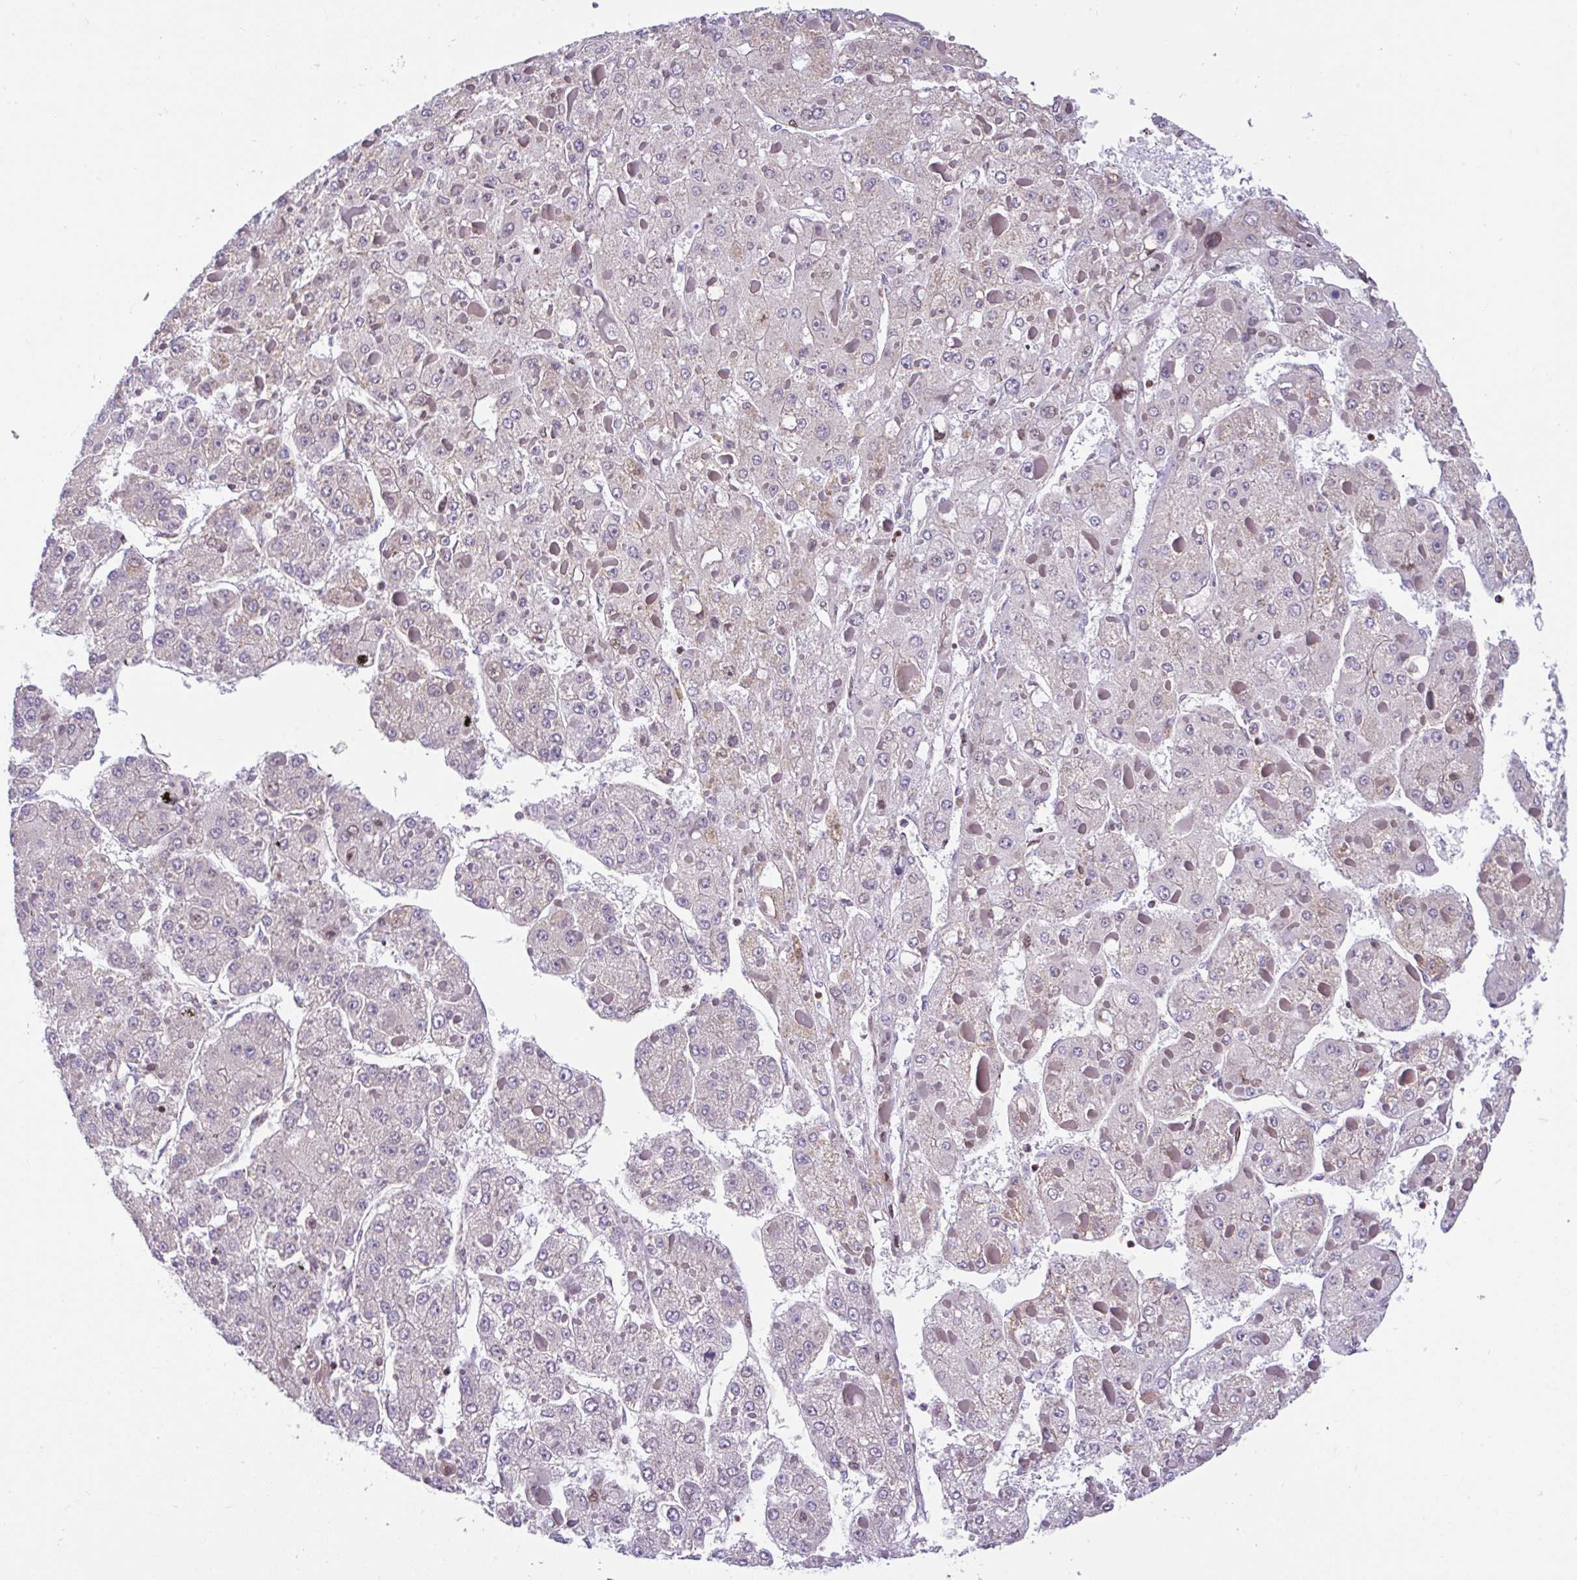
{"staining": {"intensity": "negative", "quantity": "none", "location": "none"}, "tissue": "liver cancer", "cell_type": "Tumor cells", "image_type": "cancer", "snomed": [{"axis": "morphology", "description": "Carcinoma, Hepatocellular, NOS"}, {"axis": "topography", "description": "Liver"}], "caption": "The photomicrograph demonstrates no staining of tumor cells in liver cancer. (DAB immunohistochemistry visualized using brightfield microscopy, high magnification).", "gene": "FIGNL1", "patient": {"sex": "female", "age": 73}}